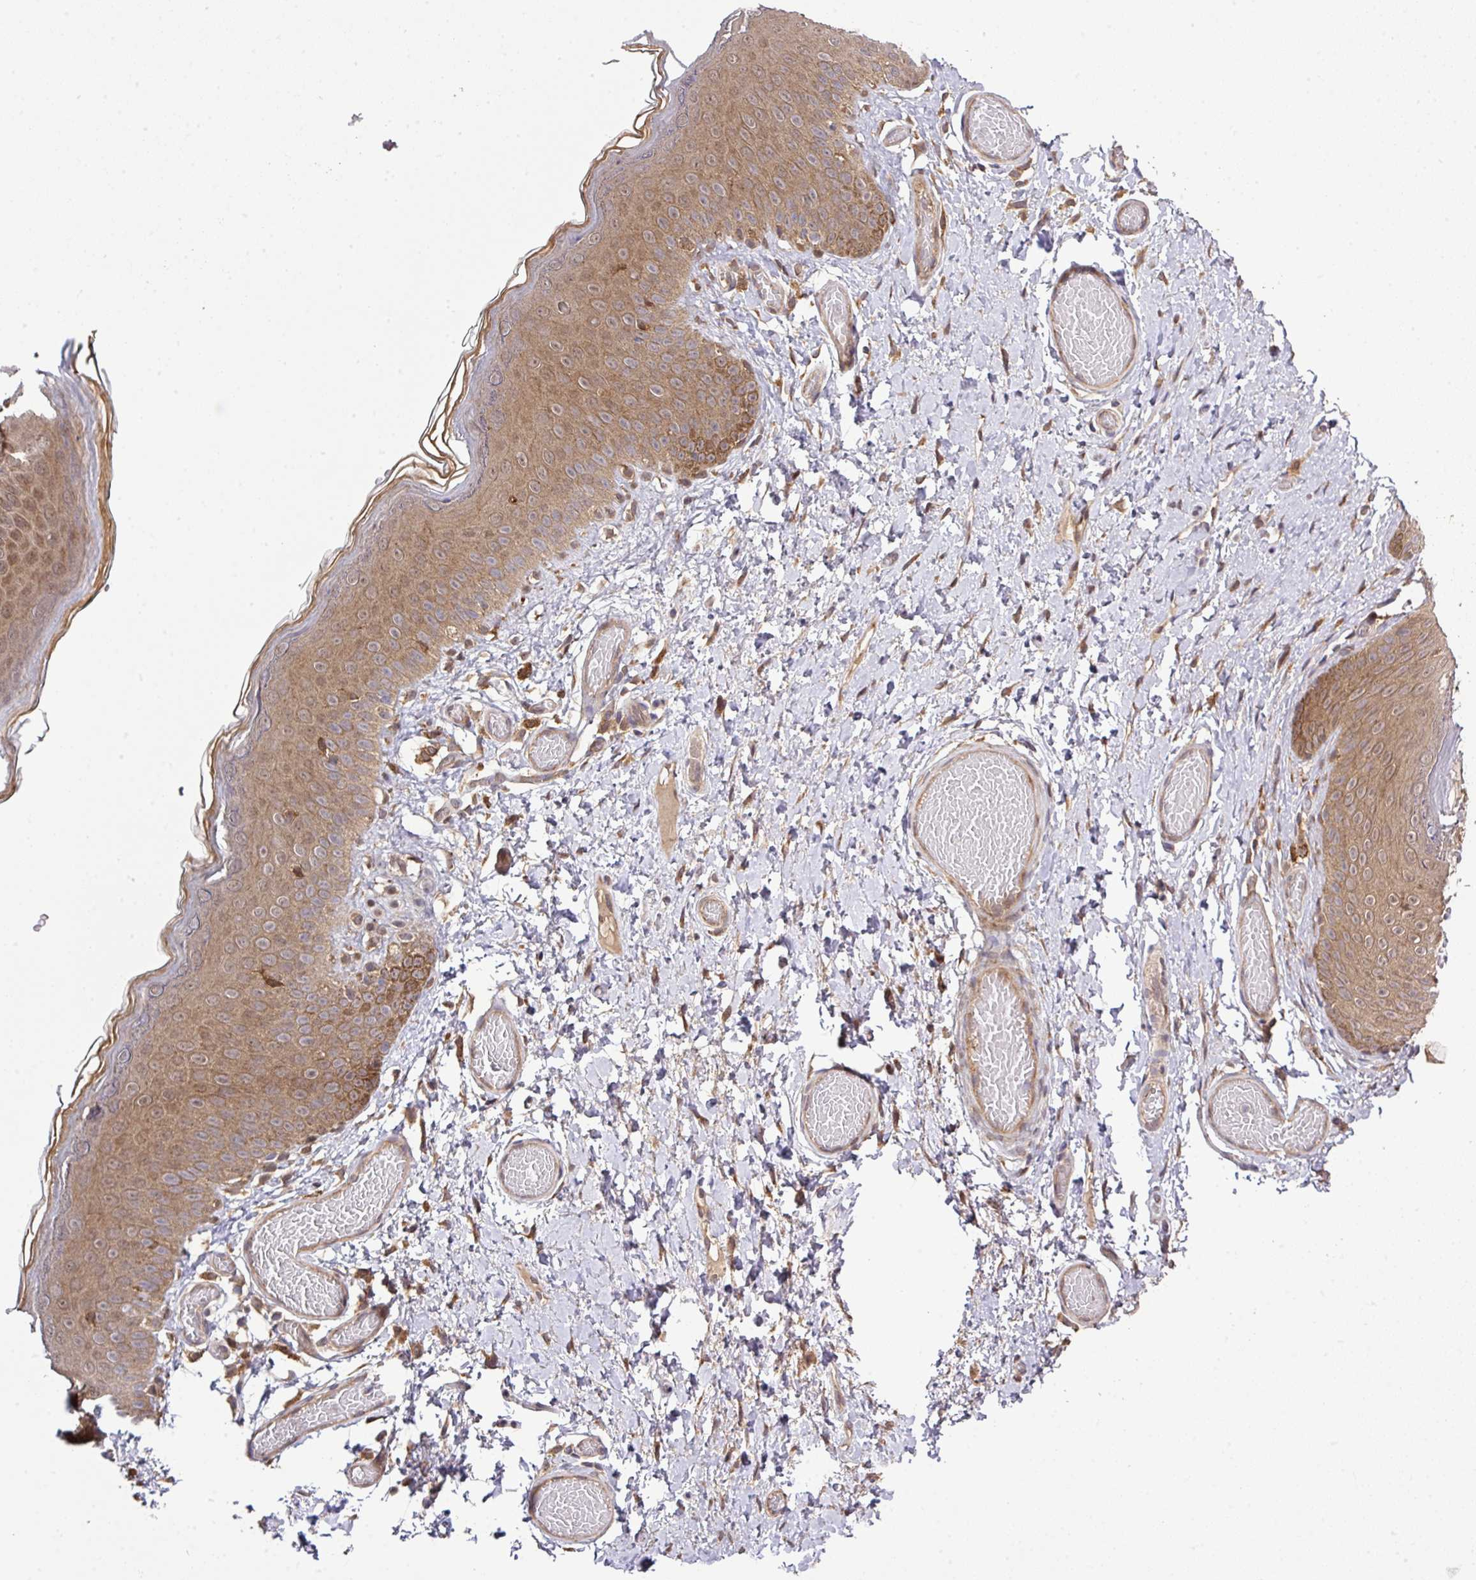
{"staining": {"intensity": "moderate", "quantity": ">75%", "location": "cytoplasmic/membranous,nuclear"}, "tissue": "skin", "cell_type": "Epidermal cells", "image_type": "normal", "snomed": [{"axis": "morphology", "description": "Normal tissue, NOS"}, {"axis": "topography", "description": "Anal"}], "caption": "Moderate cytoplasmic/membranous,nuclear expression is identified in about >75% of epidermal cells in unremarkable skin. (DAB (3,3'-diaminobenzidine) IHC with brightfield microscopy, high magnification).", "gene": "ARPIN", "patient": {"sex": "female", "age": 40}}